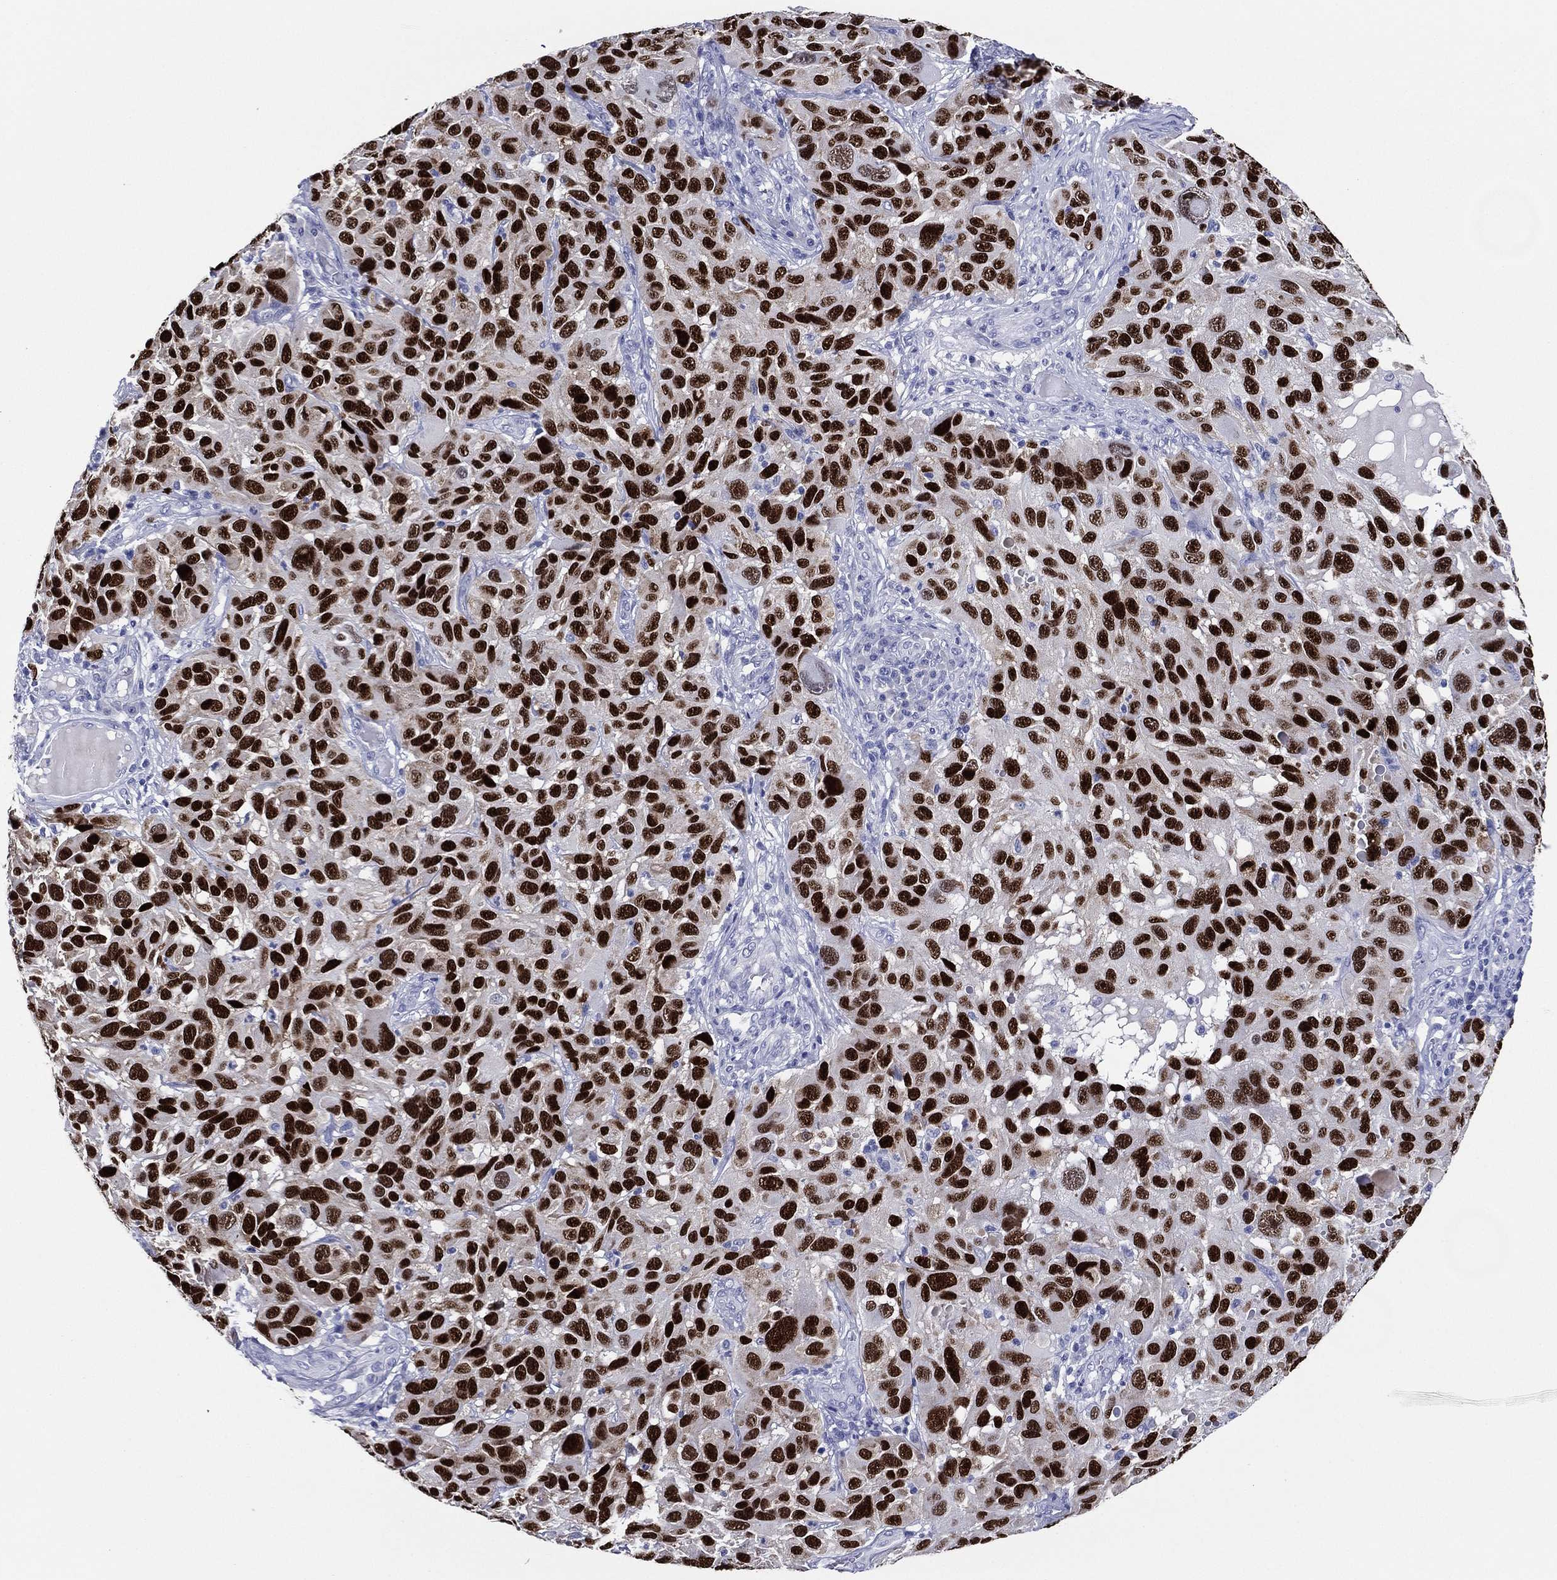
{"staining": {"intensity": "strong", "quantity": ">75%", "location": "nuclear"}, "tissue": "melanoma", "cell_type": "Tumor cells", "image_type": "cancer", "snomed": [{"axis": "morphology", "description": "Malignant melanoma, NOS"}, {"axis": "topography", "description": "Skin"}], "caption": "Tumor cells display high levels of strong nuclear staining in about >75% of cells in malignant melanoma.", "gene": "TFAP2A", "patient": {"sex": "male", "age": 53}}